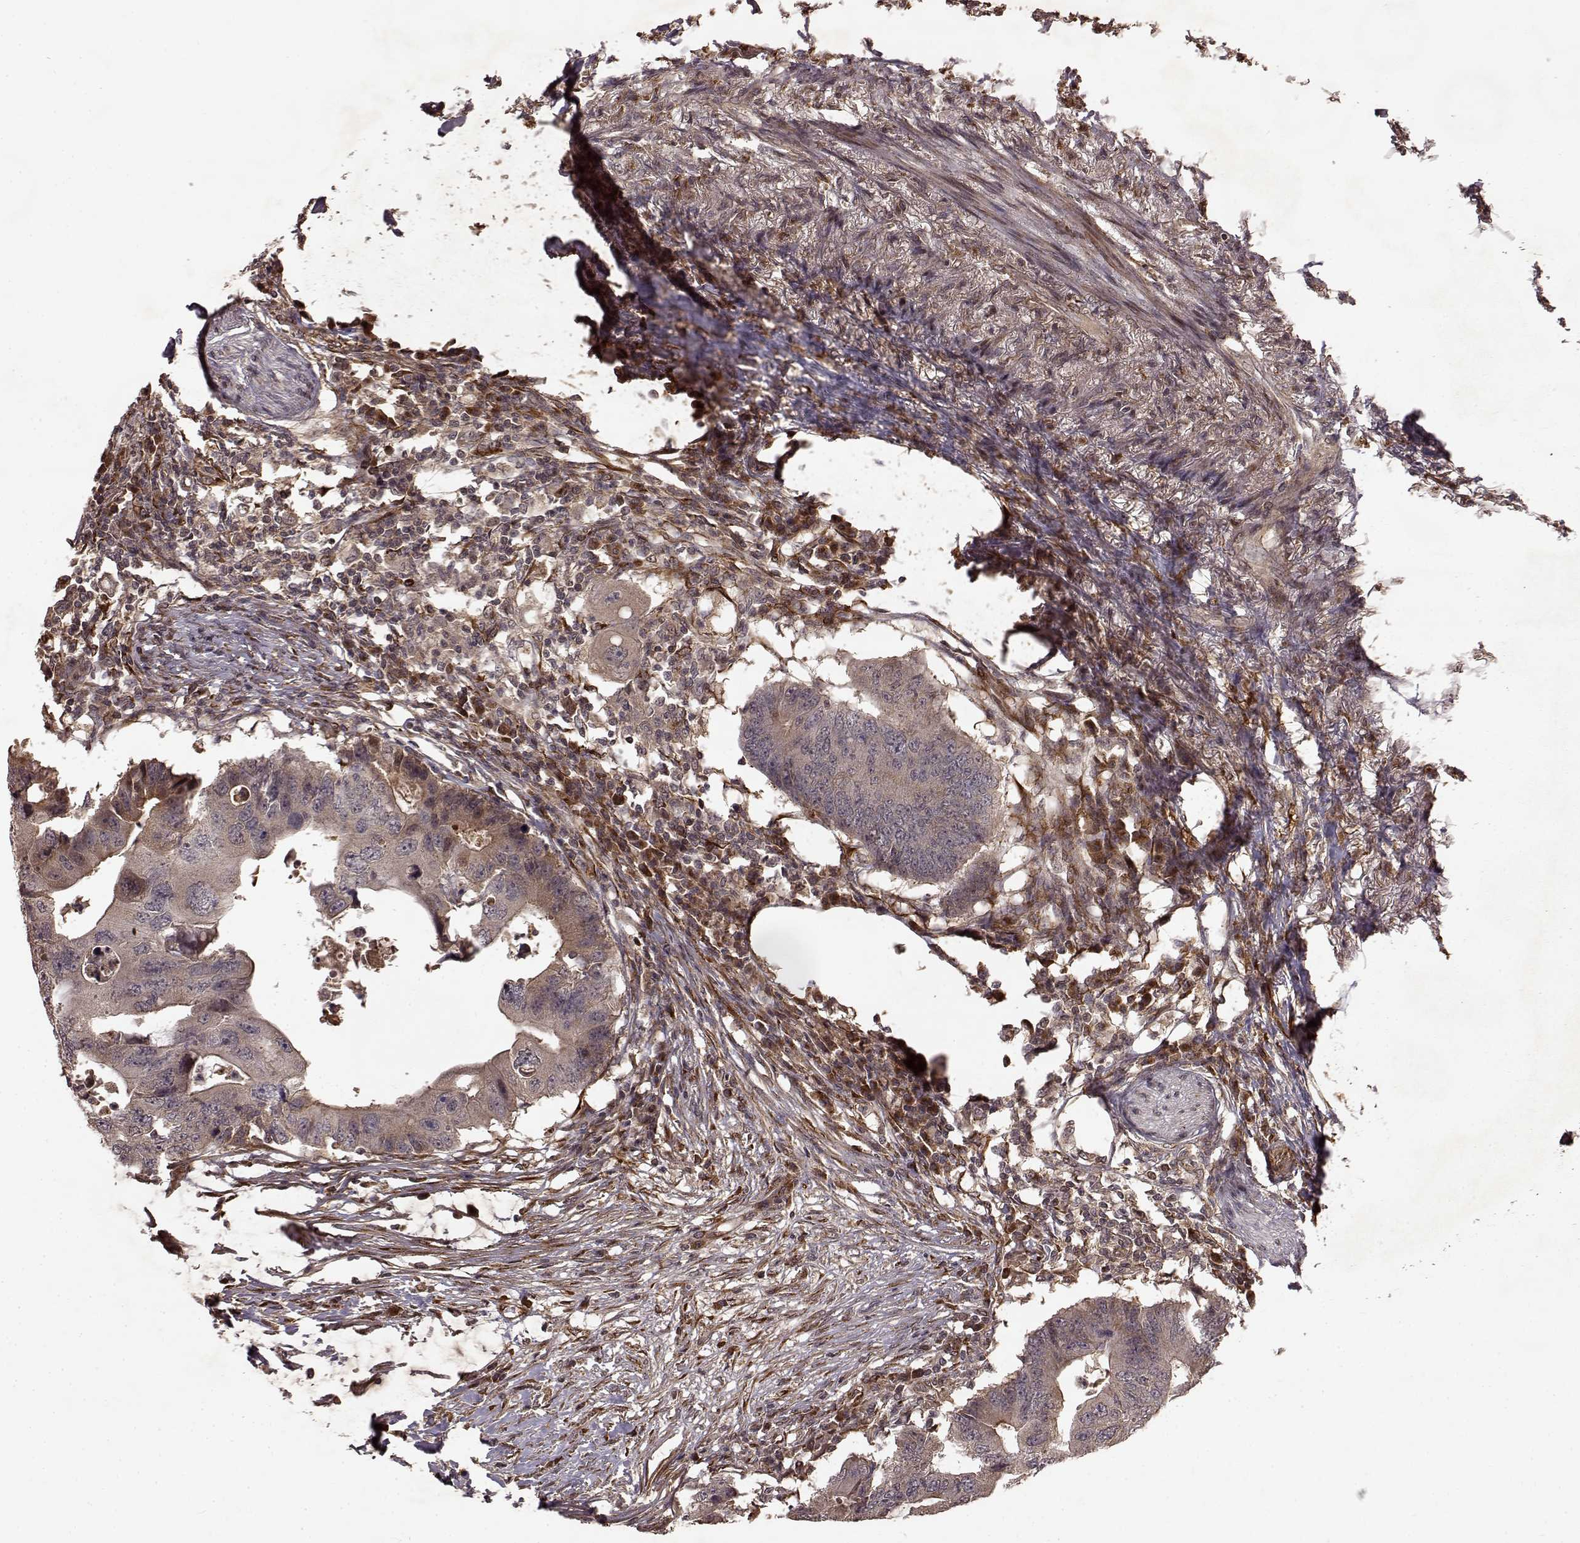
{"staining": {"intensity": "moderate", "quantity": "<25%", "location": "cytoplasmic/membranous"}, "tissue": "colorectal cancer", "cell_type": "Tumor cells", "image_type": "cancer", "snomed": [{"axis": "morphology", "description": "Adenocarcinoma, NOS"}, {"axis": "topography", "description": "Colon"}], "caption": "Protein analysis of colorectal adenocarcinoma tissue demonstrates moderate cytoplasmic/membranous positivity in approximately <25% of tumor cells.", "gene": "FSTL1", "patient": {"sex": "male", "age": 71}}